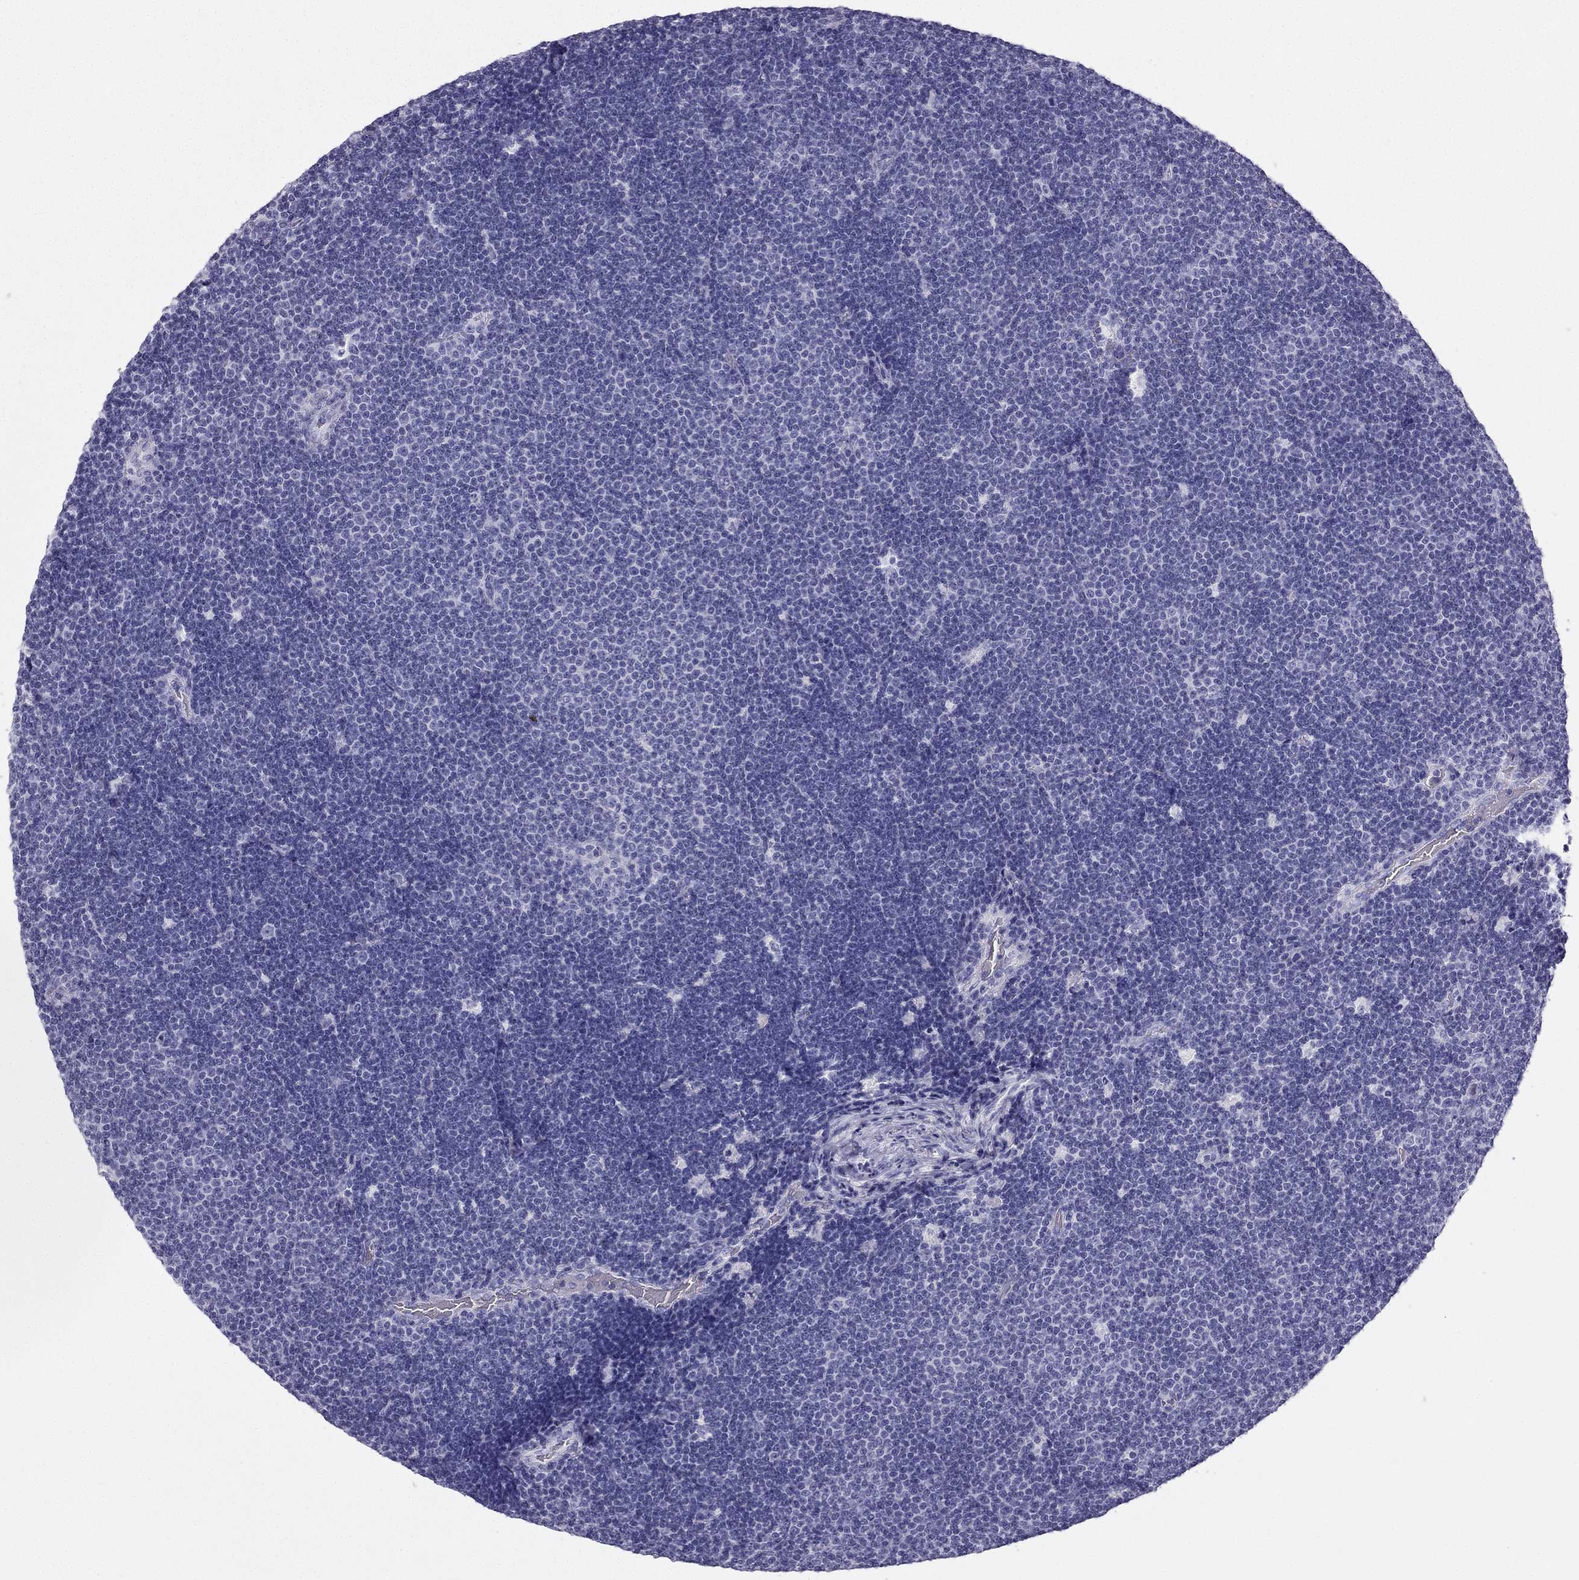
{"staining": {"intensity": "negative", "quantity": "none", "location": "none"}, "tissue": "lymphoma", "cell_type": "Tumor cells", "image_type": "cancer", "snomed": [{"axis": "morphology", "description": "Malignant lymphoma, non-Hodgkin's type, Low grade"}, {"axis": "topography", "description": "Brain"}], "caption": "Photomicrograph shows no protein staining in tumor cells of lymphoma tissue.", "gene": "TFF3", "patient": {"sex": "female", "age": 66}}